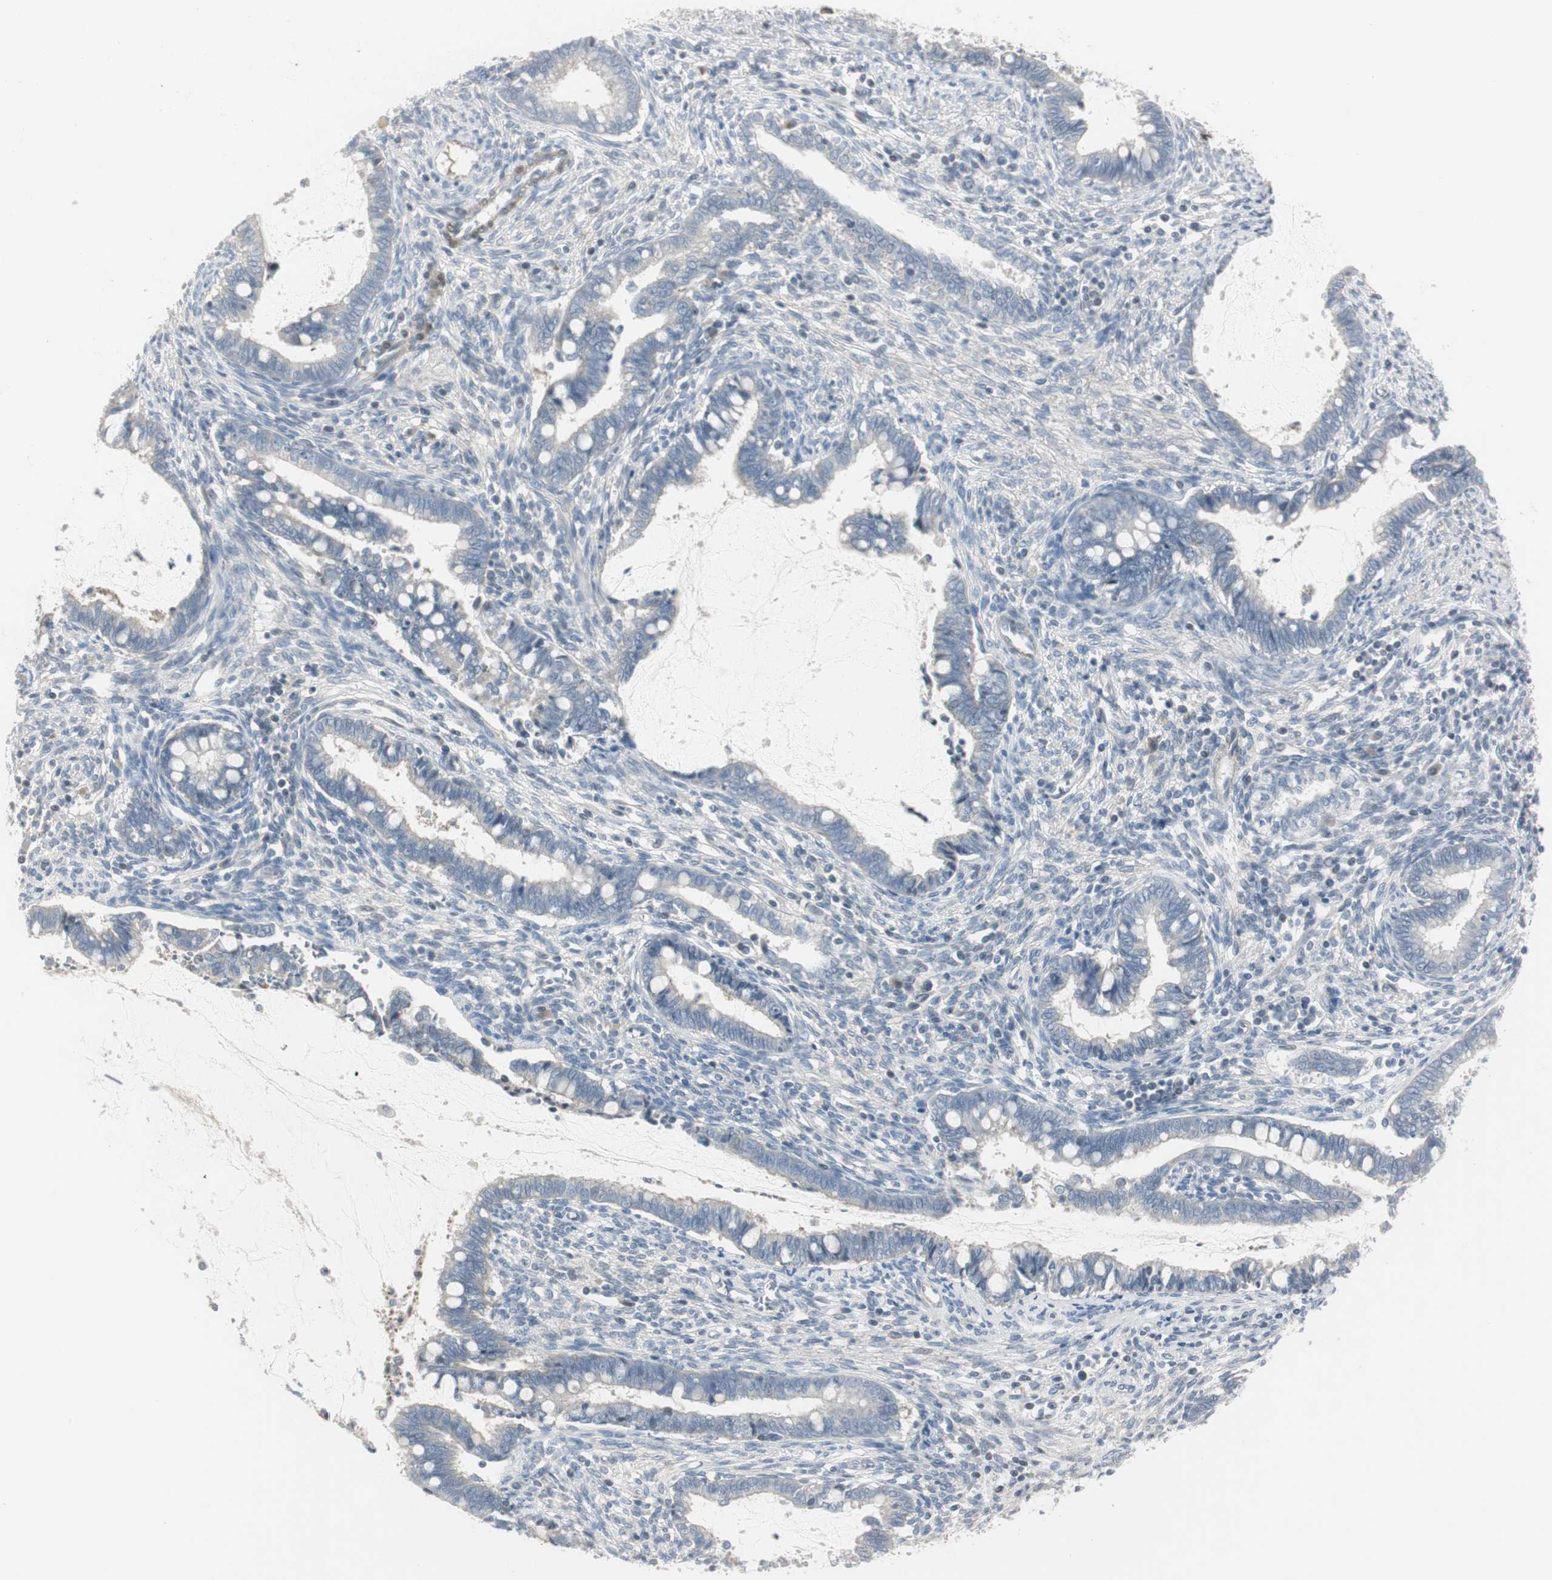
{"staining": {"intensity": "negative", "quantity": "none", "location": "none"}, "tissue": "cervical cancer", "cell_type": "Tumor cells", "image_type": "cancer", "snomed": [{"axis": "morphology", "description": "Adenocarcinoma, NOS"}, {"axis": "topography", "description": "Cervix"}], "caption": "Image shows no protein positivity in tumor cells of cervical cancer tissue.", "gene": "DMPK", "patient": {"sex": "female", "age": 44}}